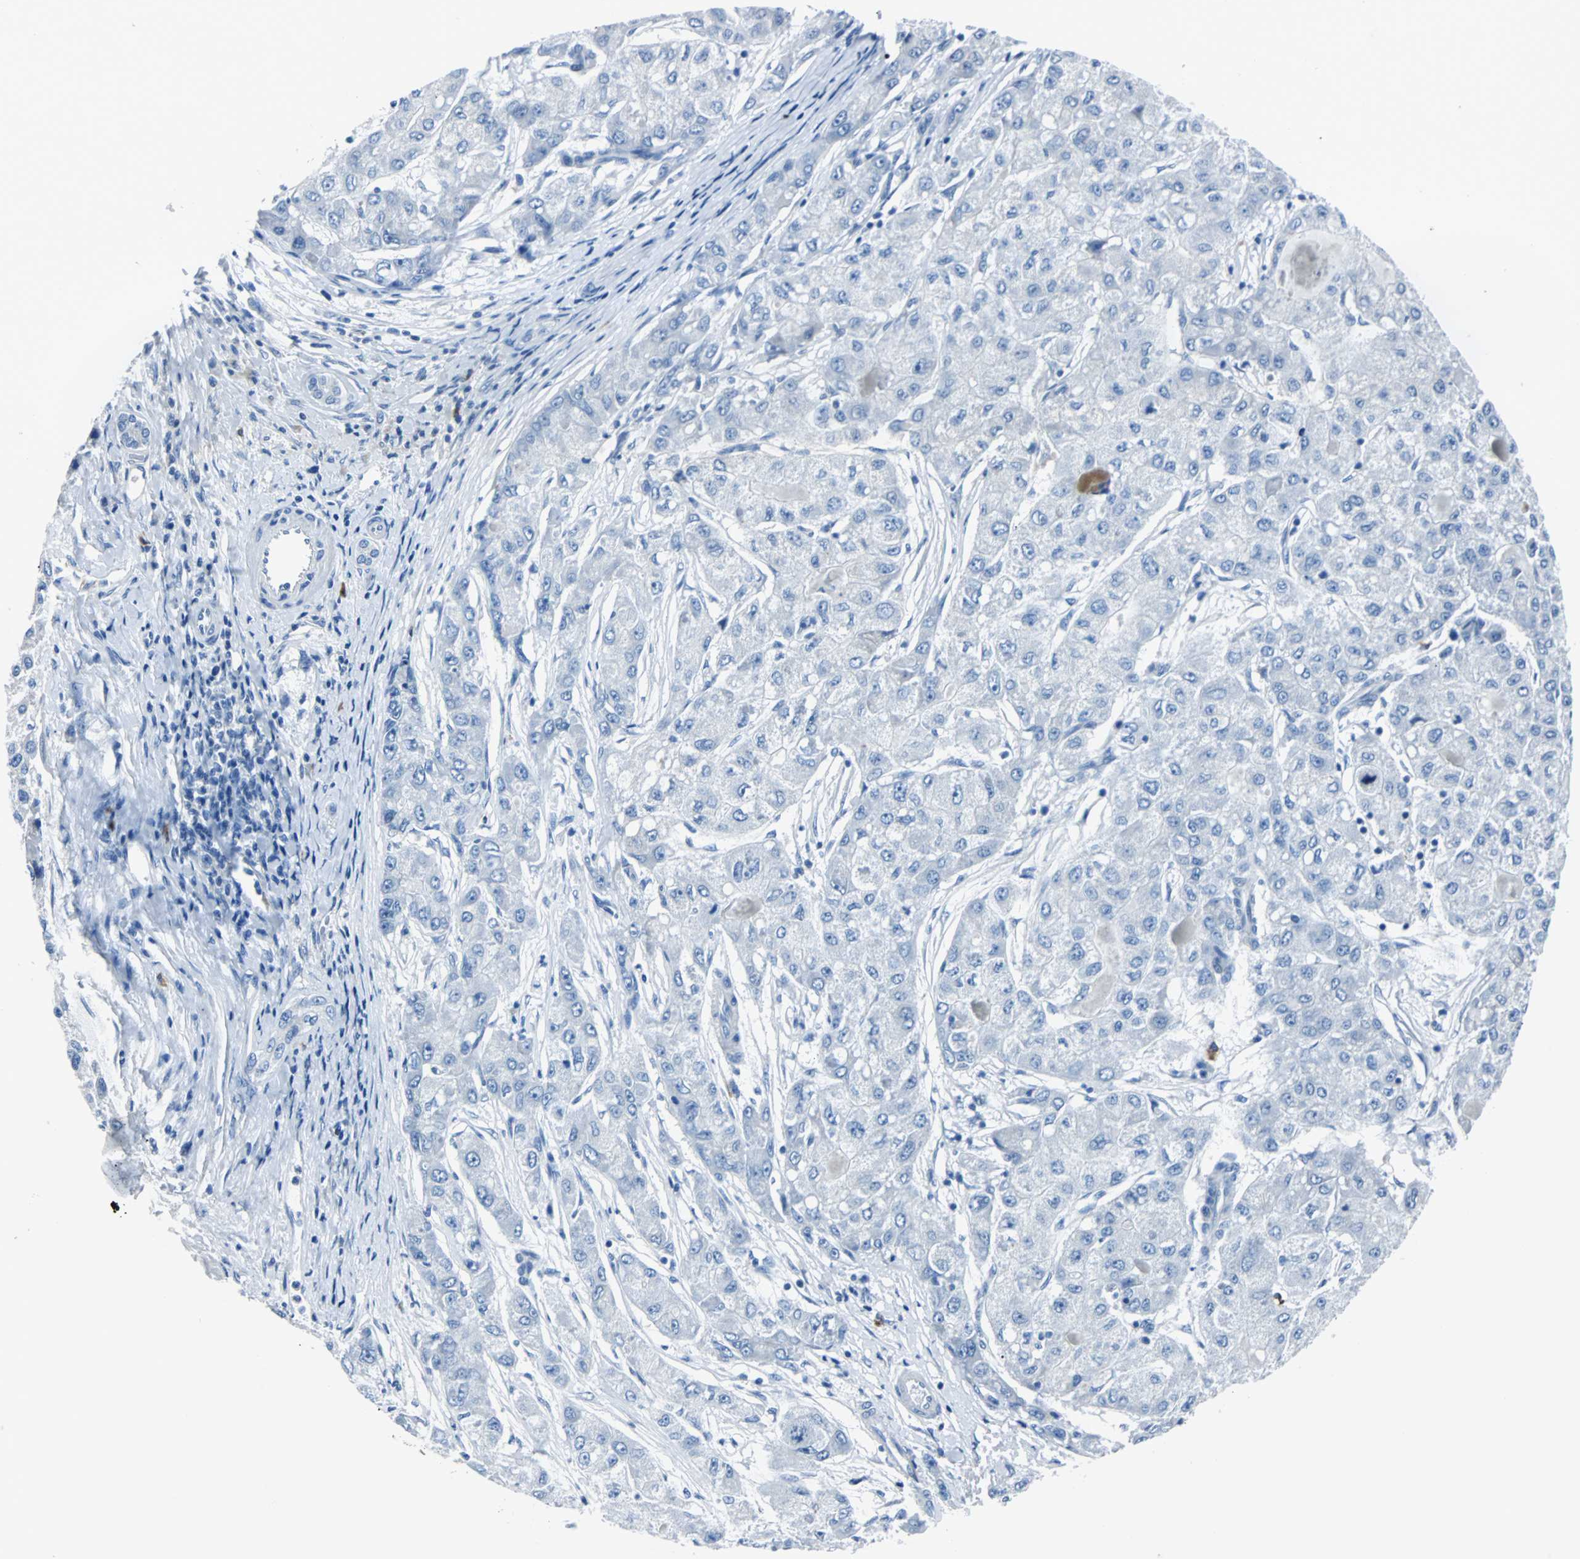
{"staining": {"intensity": "negative", "quantity": "none", "location": "none"}, "tissue": "liver cancer", "cell_type": "Tumor cells", "image_type": "cancer", "snomed": [{"axis": "morphology", "description": "Carcinoma, Hepatocellular, NOS"}, {"axis": "topography", "description": "Liver"}], "caption": "Tumor cells are negative for protein expression in human hepatocellular carcinoma (liver).", "gene": "RASA1", "patient": {"sex": "male", "age": 80}}